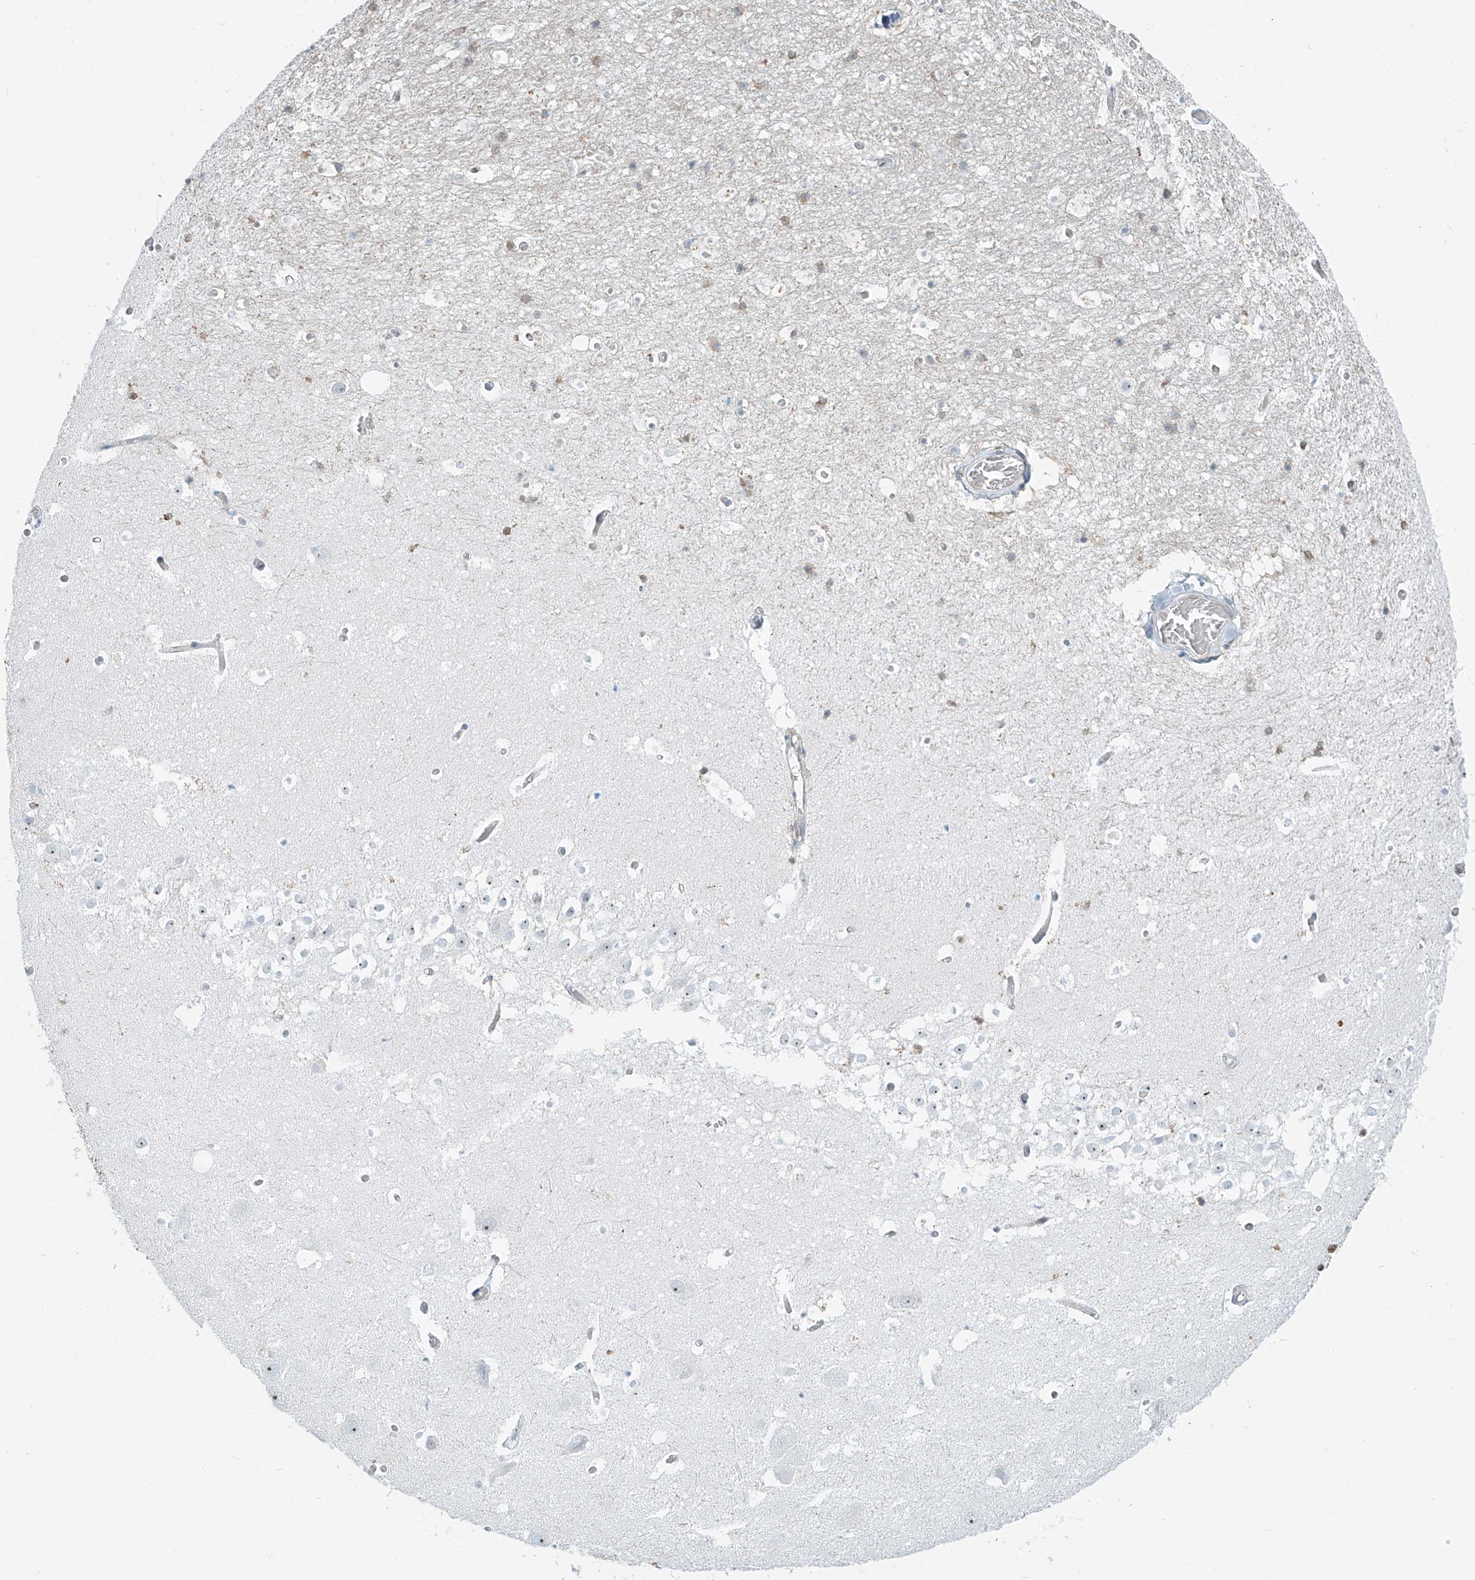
{"staining": {"intensity": "weak", "quantity": "<25%", "location": "cytoplasmic/membranous,nuclear"}, "tissue": "hippocampus", "cell_type": "Glial cells", "image_type": "normal", "snomed": [{"axis": "morphology", "description": "Normal tissue, NOS"}, {"axis": "topography", "description": "Hippocampus"}], "caption": "IHC micrograph of normal human hippocampus stained for a protein (brown), which displays no staining in glial cells.", "gene": "ENSG00000257390", "patient": {"sex": "female", "age": 52}}